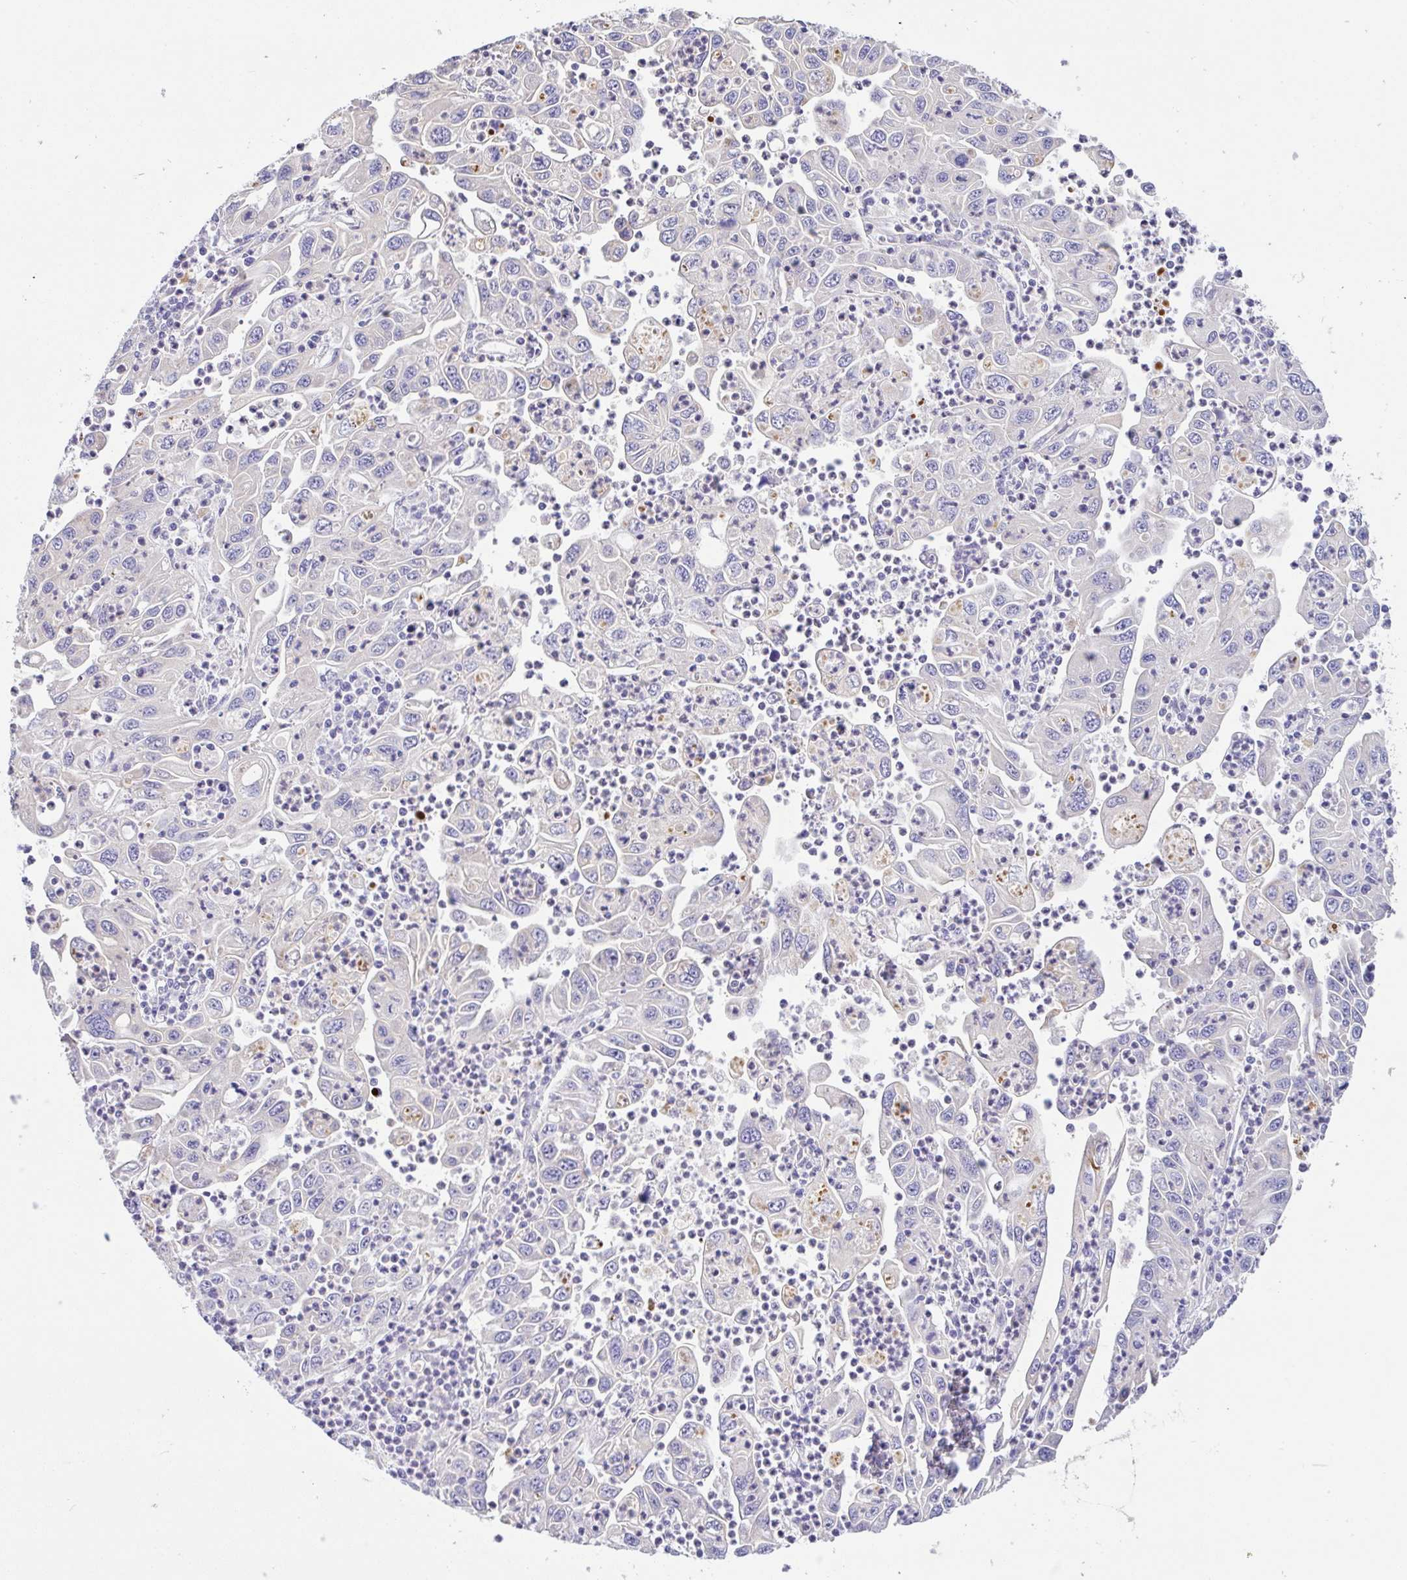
{"staining": {"intensity": "weak", "quantity": "<25%", "location": "cytoplasmic/membranous"}, "tissue": "endometrial cancer", "cell_type": "Tumor cells", "image_type": "cancer", "snomed": [{"axis": "morphology", "description": "Adenocarcinoma, NOS"}, {"axis": "topography", "description": "Uterus"}], "caption": "DAB (3,3'-diaminobenzidine) immunohistochemical staining of endometrial adenocarcinoma reveals no significant staining in tumor cells. (Brightfield microscopy of DAB IHC at high magnification).", "gene": "EPN3", "patient": {"sex": "female", "age": 62}}